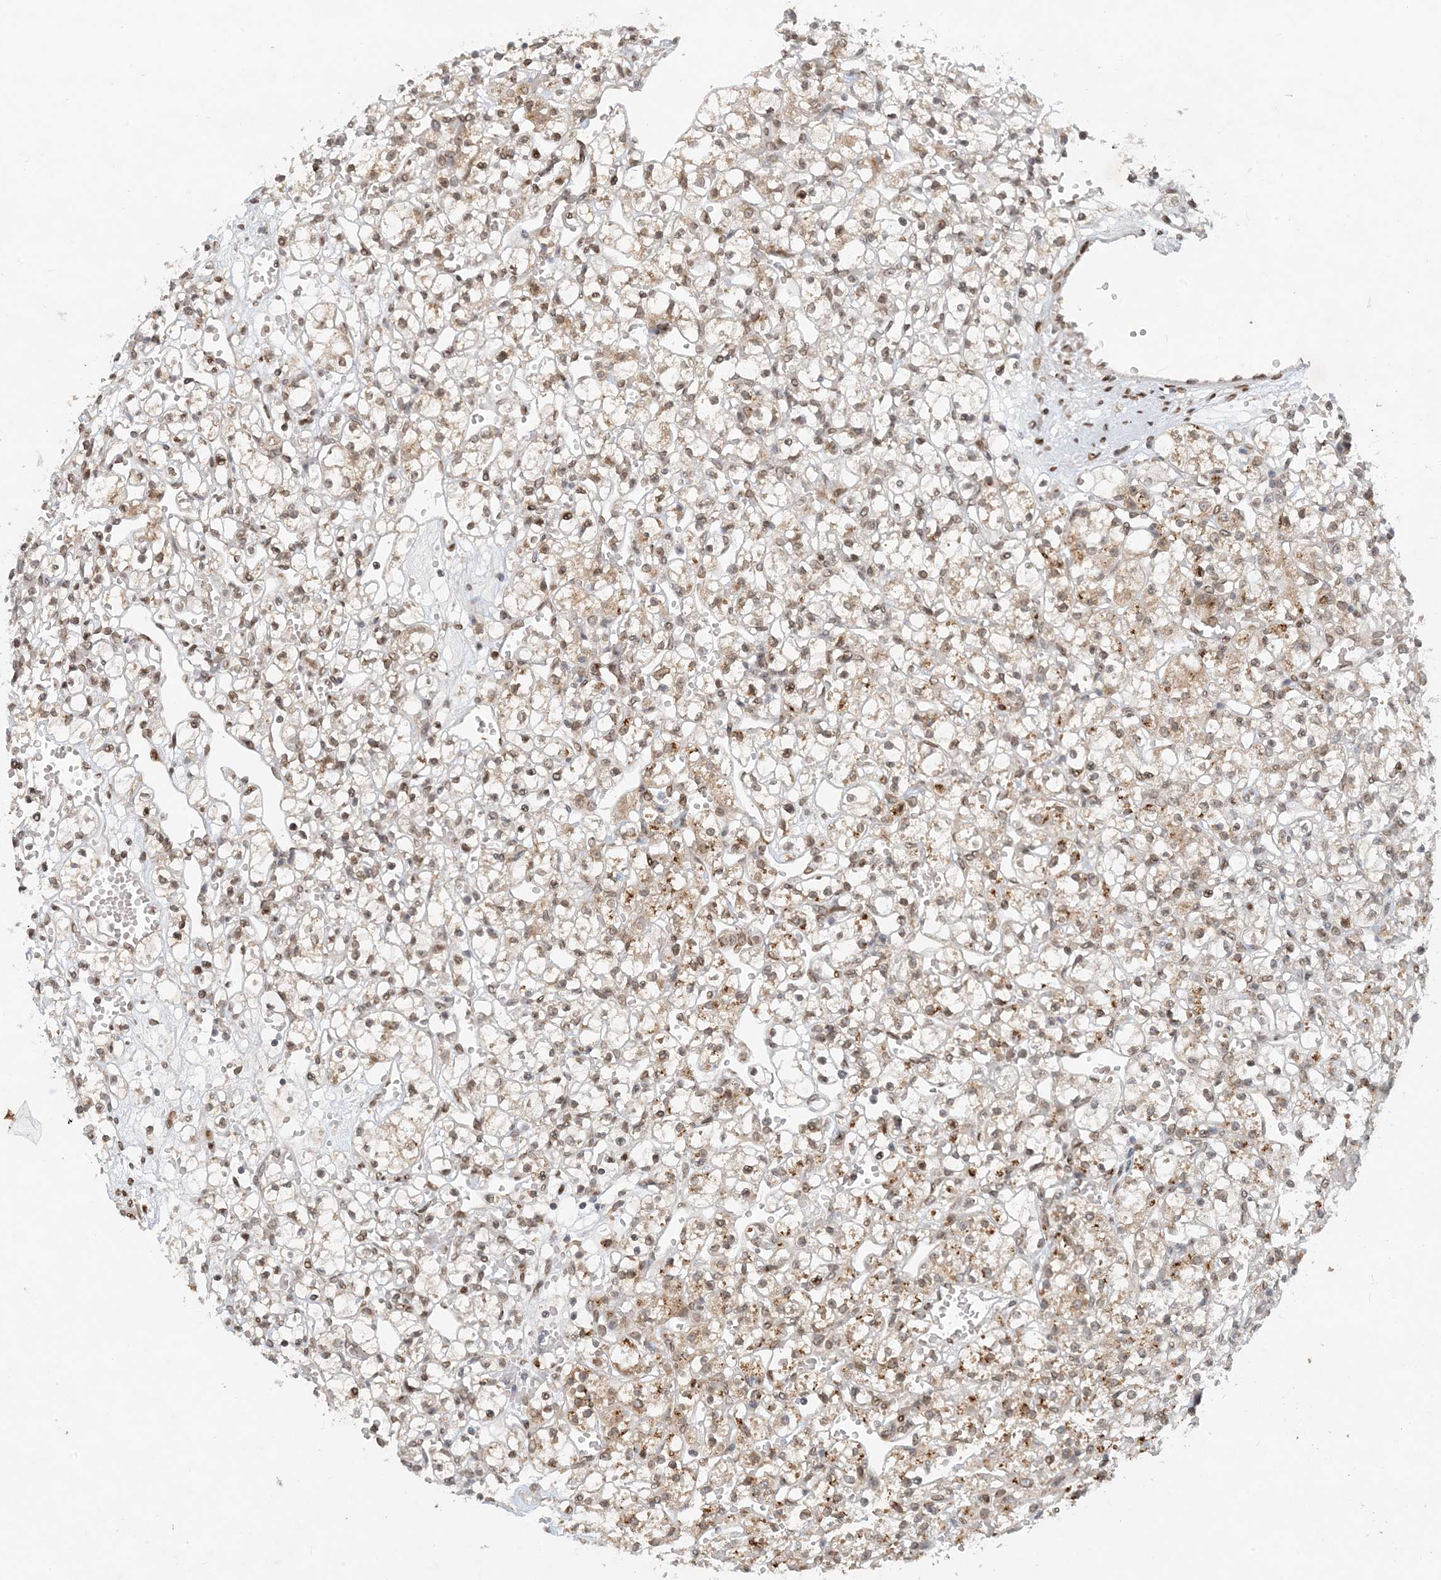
{"staining": {"intensity": "weak", "quantity": "<25%", "location": "nuclear"}, "tissue": "renal cancer", "cell_type": "Tumor cells", "image_type": "cancer", "snomed": [{"axis": "morphology", "description": "Adenocarcinoma, NOS"}, {"axis": "topography", "description": "Kidney"}], "caption": "Immunohistochemical staining of human renal adenocarcinoma displays no significant staining in tumor cells.", "gene": "SLC35A2", "patient": {"sex": "female", "age": 59}}